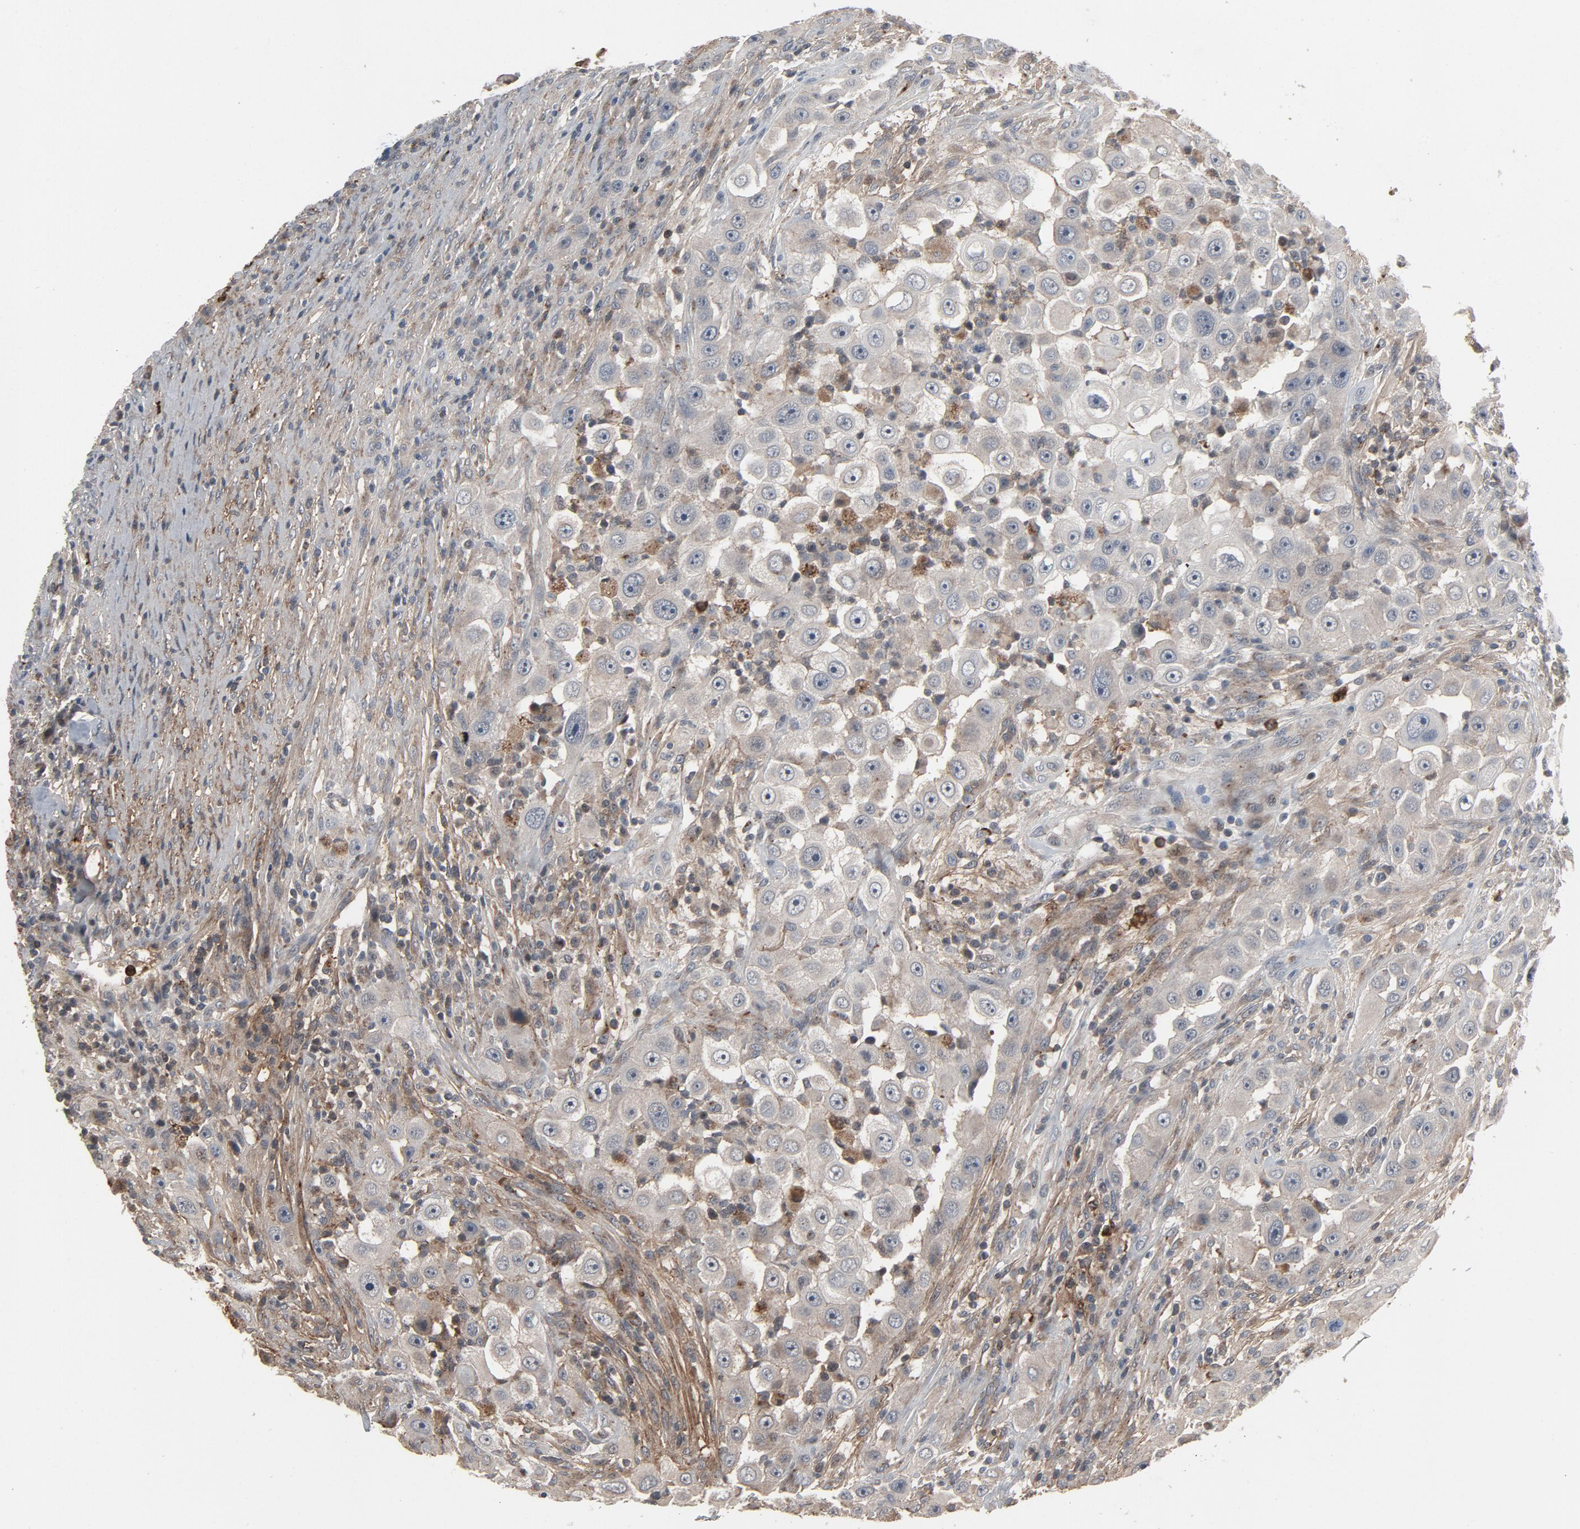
{"staining": {"intensity": "negative", "quantity": "none", "location": "none"}, "tissue": "head and neck cancer", "cell_type": "Tumor cells", "image_type": "cancer", "snomed": [{"axis": "morphology", "description": "Carcinoma, NOS"}, {"axis": "topography", "description": "Head-Neck"}], "caption": "Immunohistochemistry micrograph of neoplastic tissue: human head and neck cancer (carcinoma) stained with DAB reveals no significant protein staining in tumor cells. The staining was performed using DAB to visualize the protein expression in brown, while the nuclei were stained in blue with hematoxylin (Magnification: 20x).", "gene": "PDZD4", "patient": {"sex": "male", "age": 87}}